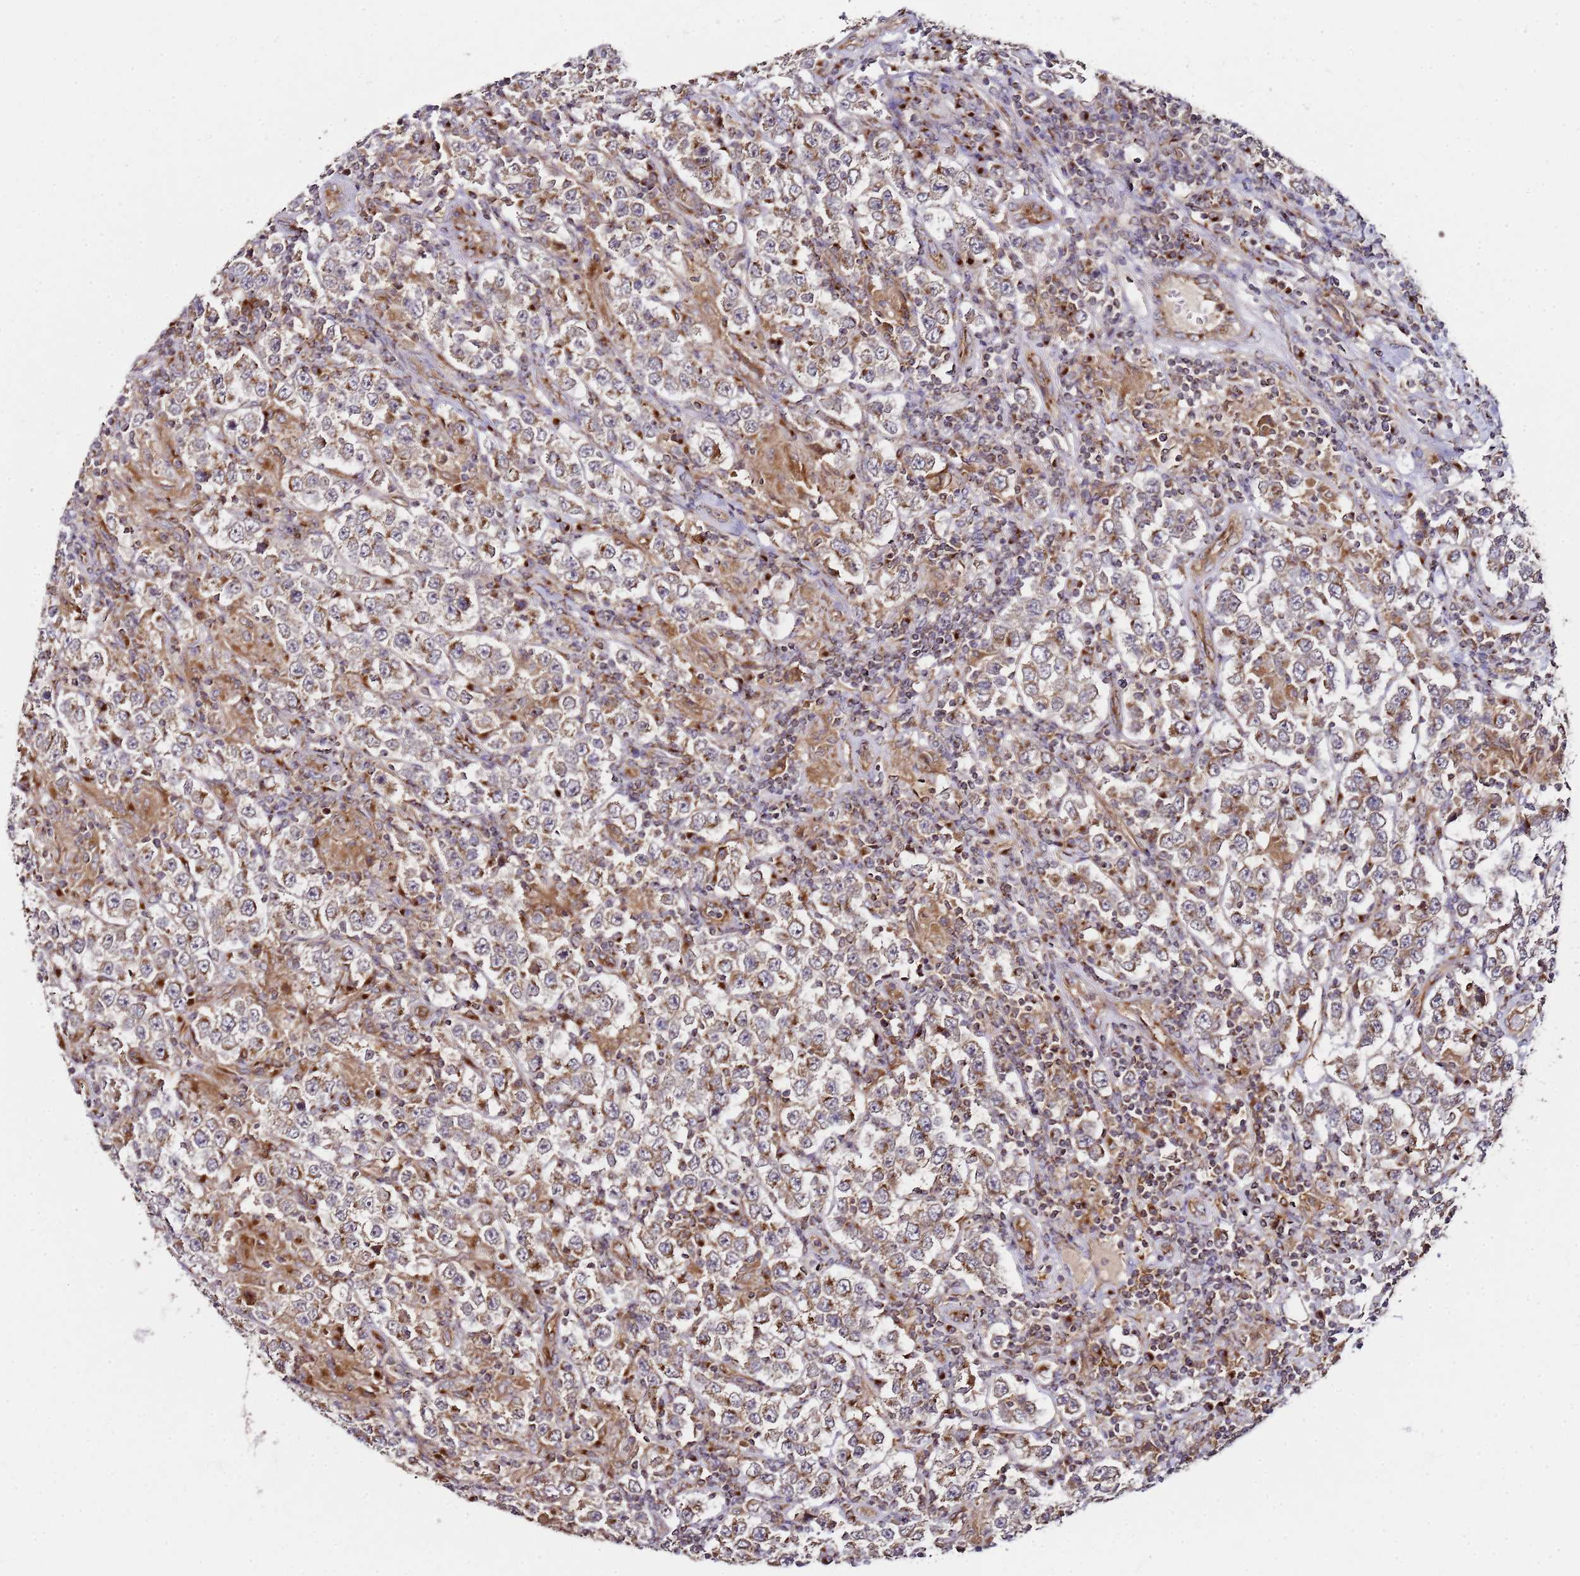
{"staining": {"intensity": "strong", "quantity": "<25%", "location": "cytoplasmic/membranous"}, "tissue": "testis cancer", "cell_type": "Tumor cells", "image_type": "cancer", "snomed": [{"axis": "morphology", "description": "Normal tissue, NOS"}, {"axis": "morphology", "description": "Urothelial carcinoma, High grade"}, {"axis": "morphology", "description": "Seminoma, NOS"}, {"axis": "morphology", "description": "Carcinoma, Embryonal, NOS"}, {"axis": "topography", "description": "Urinary bladder"}, {"axis": "topography", "description": "Testis"}], "caption": "A high-resolution photomicrograph shows IHC staining of testis cancer (high-grade urothelial carcinoma), which demonstrates strong cytoplasmic/membranous expression in approximately <25% of tumor cells.", "gene": "MRPL49", "patient": {"sex": "male", "age": 41}}